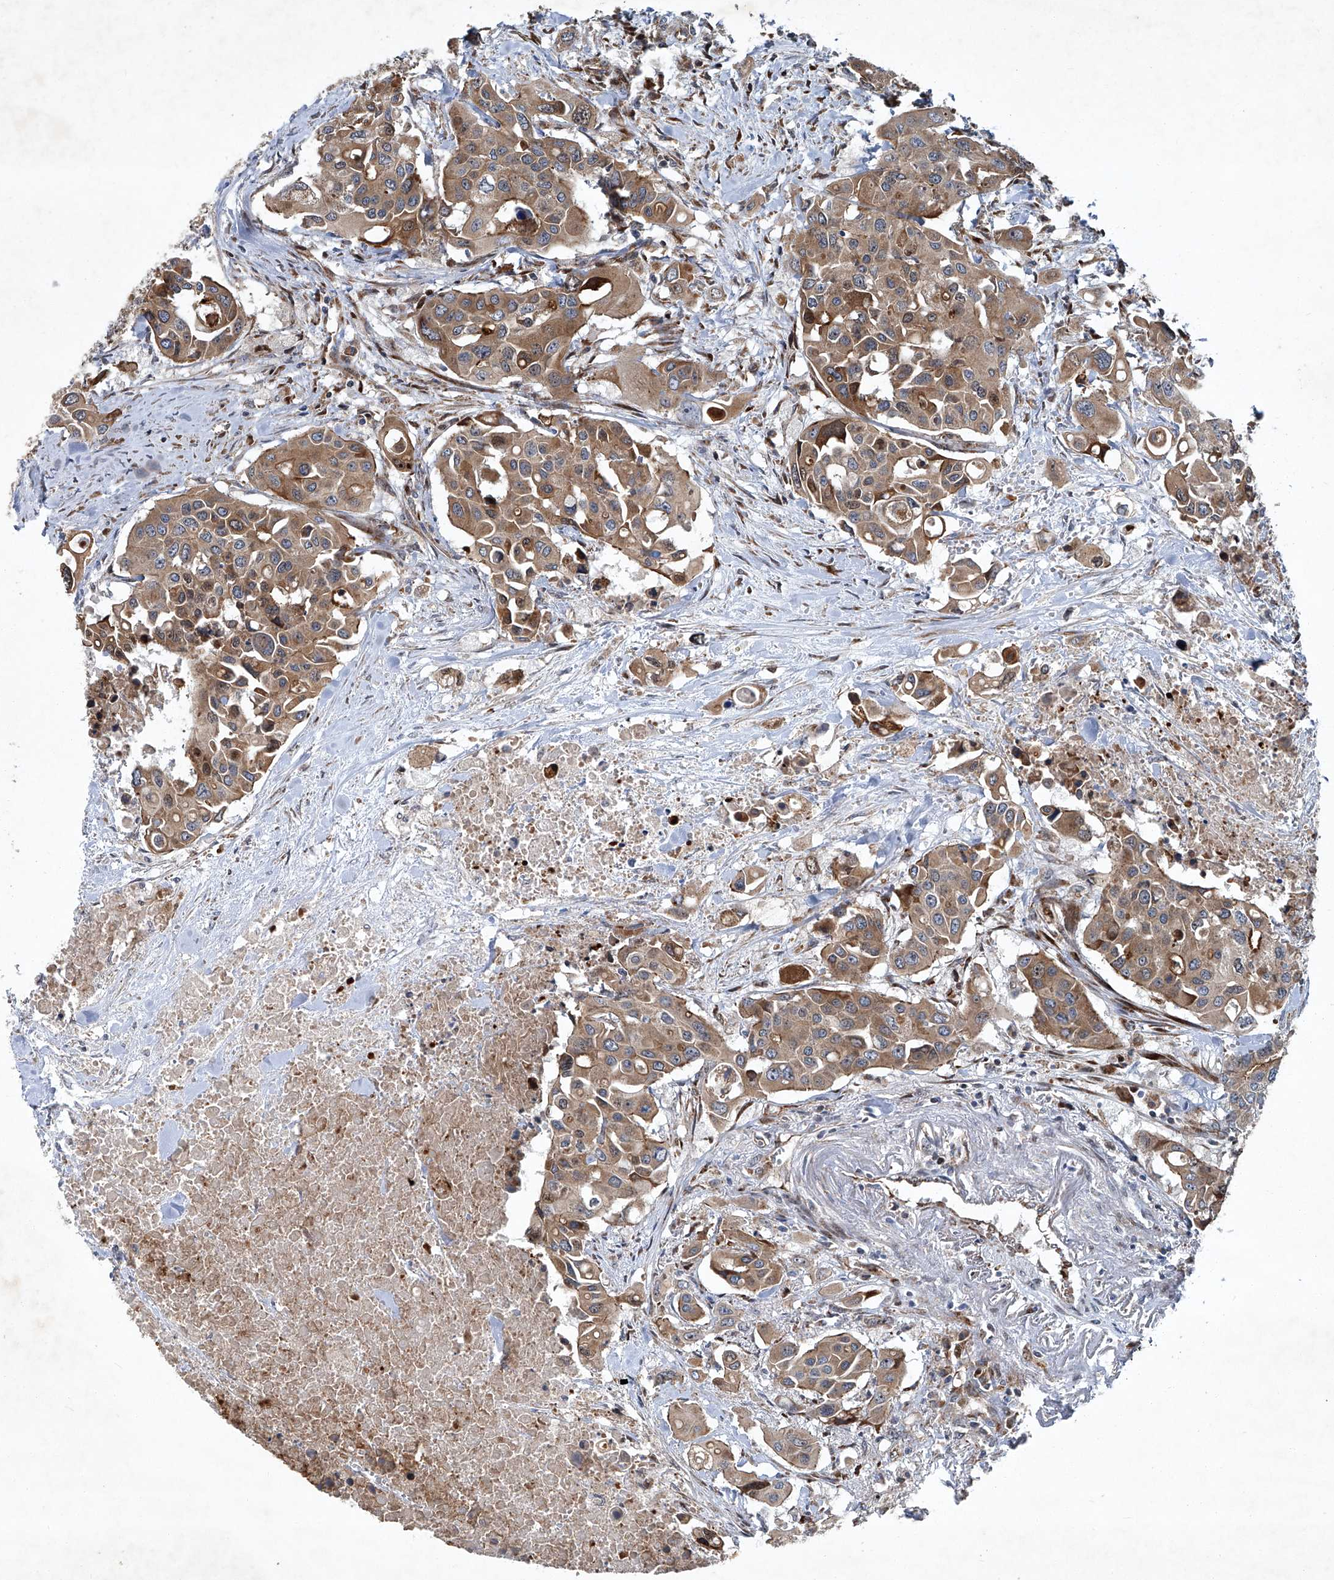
{"staining": {"intensity": "moderate", "quantity": ">75%", "location": "cytoplasmic/membranous"}, "tissue": "colorectal cancer", "cell_type": "Tumor cells", "image_type": "cancer", "snomed": [{"axis": "morphology", "description": "Adenocarcinoma, NOS"}, {"axis": "topography", "description": "Colon"}], "caption": "A histopathology image of adenocarcinoma (colorectal) stained for a protein displays moderate cytoplasmic/membranous brown staining in tumor cells.", "gene": "GPR132", "patient": {"sex": "male", "age": 77}}